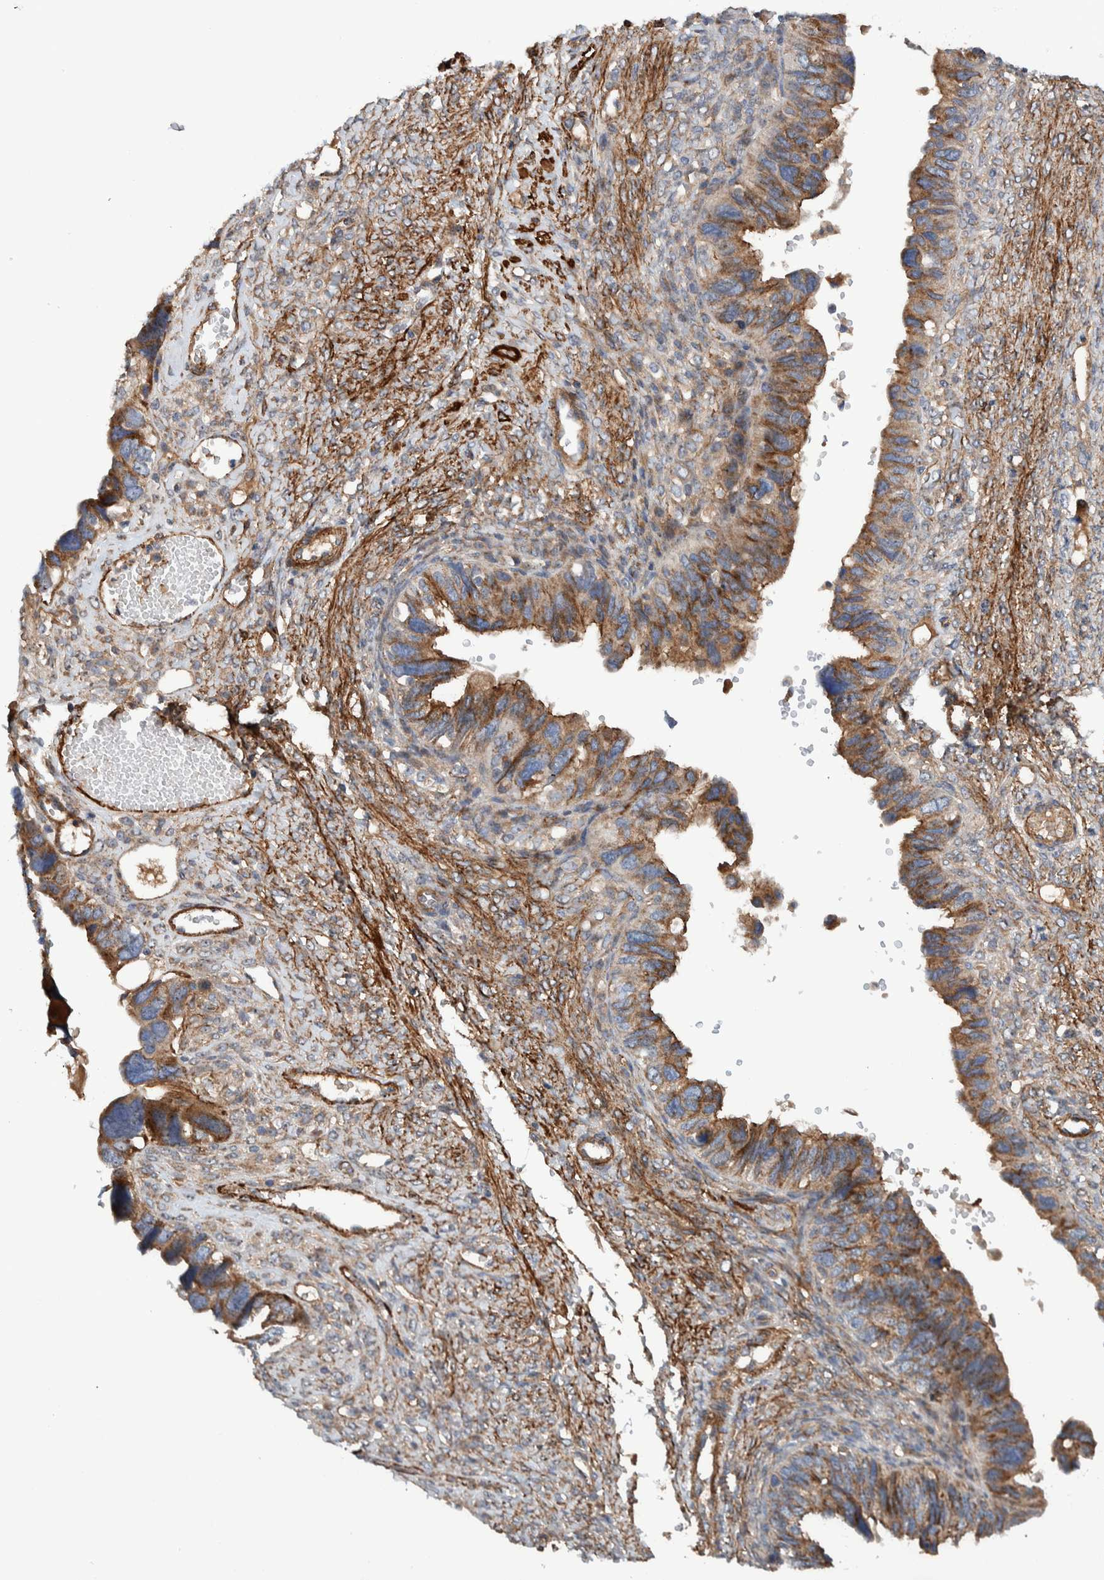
{"staining": {"intensity": "moderate", "quantity": ">75%", "location": "cytoplasmic/membranous"}, "tissue": "ovarian cancer", "cell_type": "Tumor cells", "image_type": "cancer", "snomed": [{"axis": "morphology", "description": "Cystadenocarcinoma, serous, NOS"}, {"axis": "topography", "description": "Ovary"}], "caption": "IHC photomicrograph of human ovarian cancer stained for a protein (brown), which demonstrates medium levels of moderate cytoplasmic/membranous positivity in approximately >75% of tumor cells.", "gene": "SLC25A10", "patient": {"sex": "female", "age": 79}}